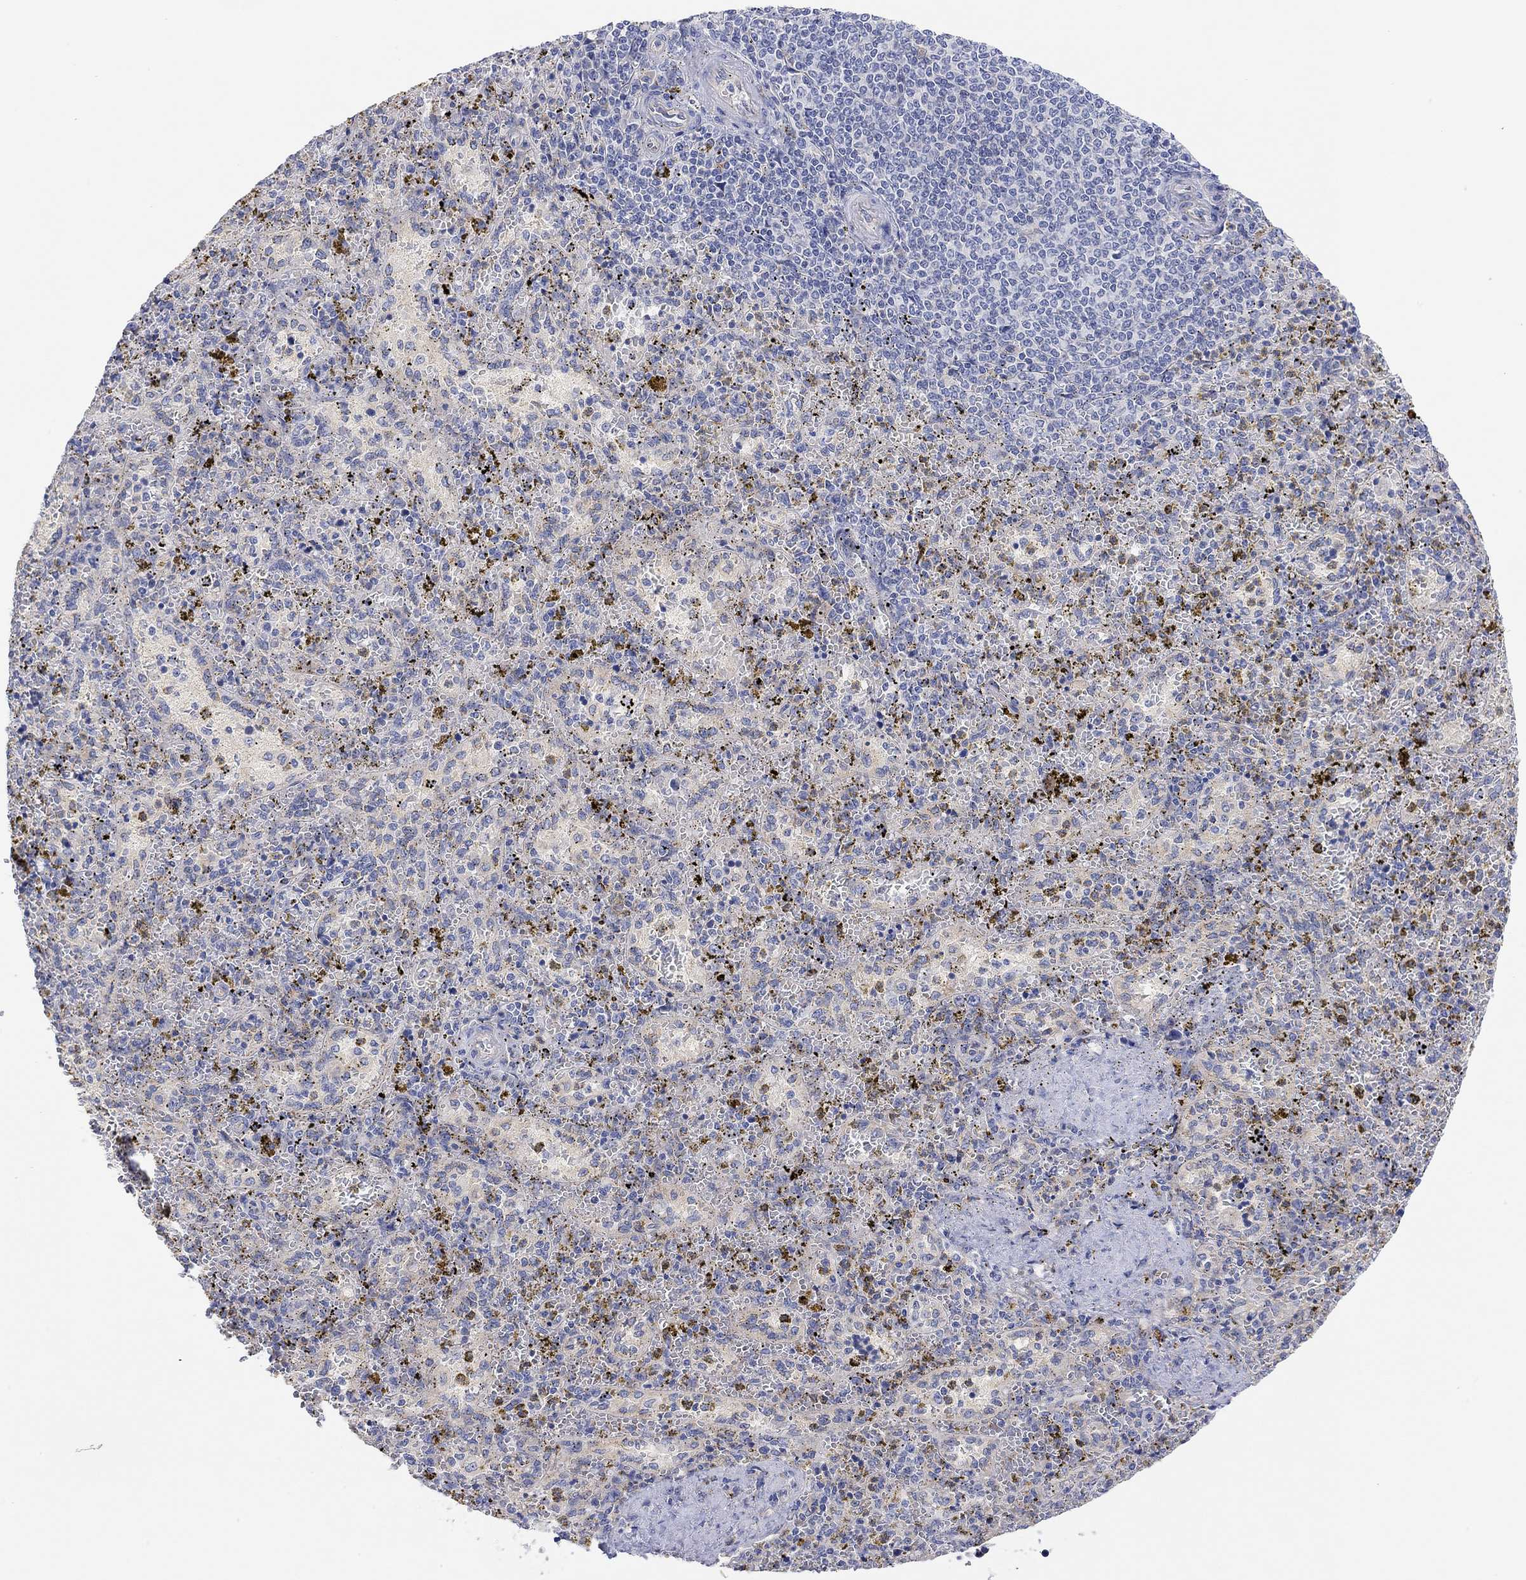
{"staining": {"intensity": "moderate", "quantity": "<25%", "location": "cytoplasmic/membranous"}, "tissue": "spleen", "cell_type": "Cells in red pulp", "image_type": "normal", "snomed": [{"axis": "morphology", "description": "Normal tissue, NOS"}, {"axis": "topography", "description": "Spleen"}], "caption": "A high-resolution photomicrograph shows IHC staining of benign spleen, which exhibits moderate cytoplasmic/membranous expression in about <25% of cells in red pulp.", "gene": "RGS1", "patient": {"sex": "female", "age": 50}}